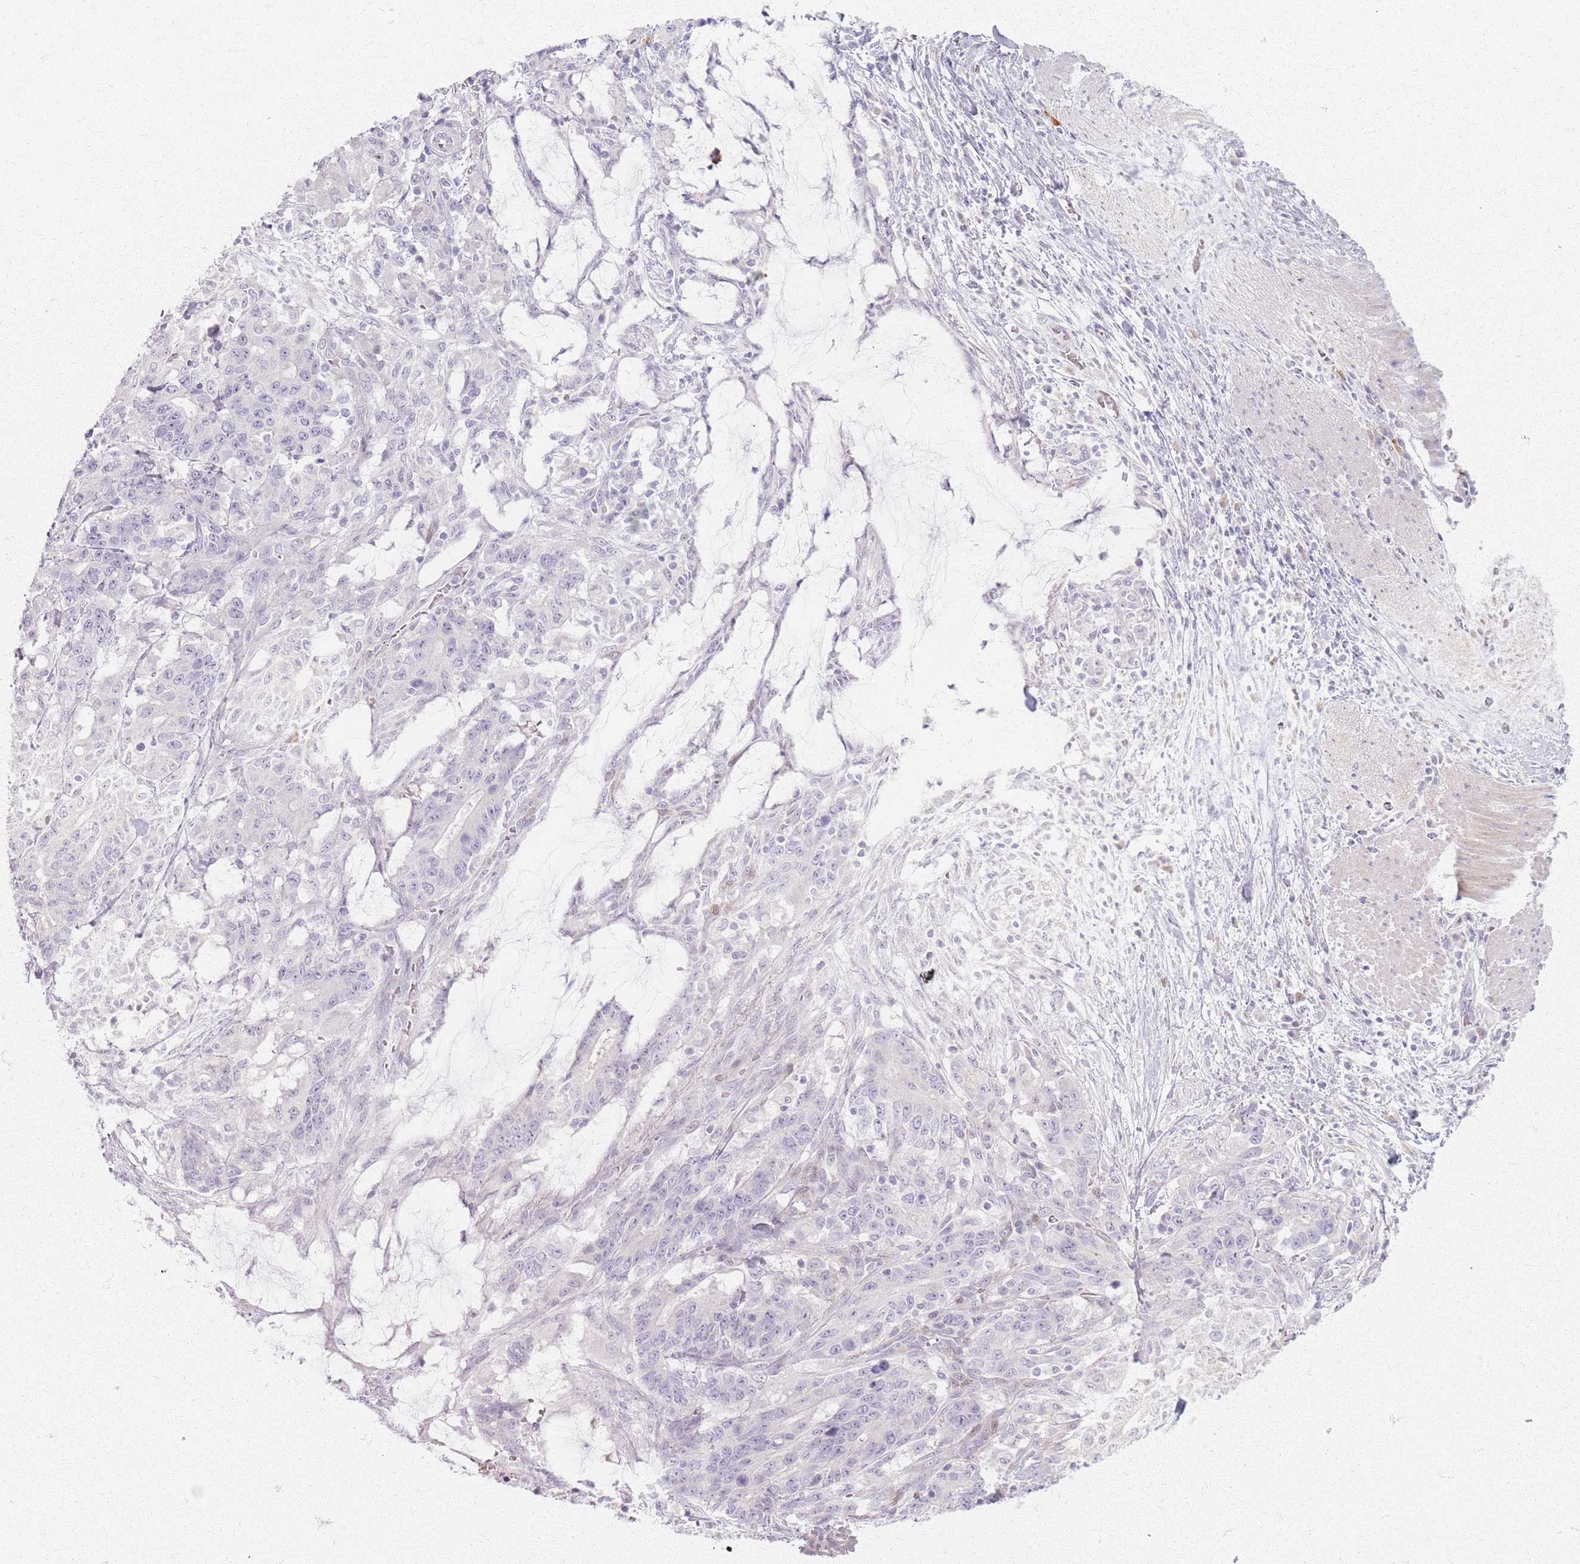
{"staining": {"intensity": "negative", "quantity": "none", "location": "none"}, "tissue": "stomach cancer", "cell_type": "Tumor cells", "image_type": "cancer", "snomed": [{"axis": "morphology", "description": "Normal tissue, NOS"}, {"axis": "morphology", "description": "Adenocarcinoma, NOS"}, {"axis": "topography", "description": "Stomach"}], "caption": "Immunohistochemistry (IHC) of stomach adenocarcinoma demonstrates no expression in tumor cells.", "gene": "CRIPT", "patient": {"sex": "female", "age": 64}}